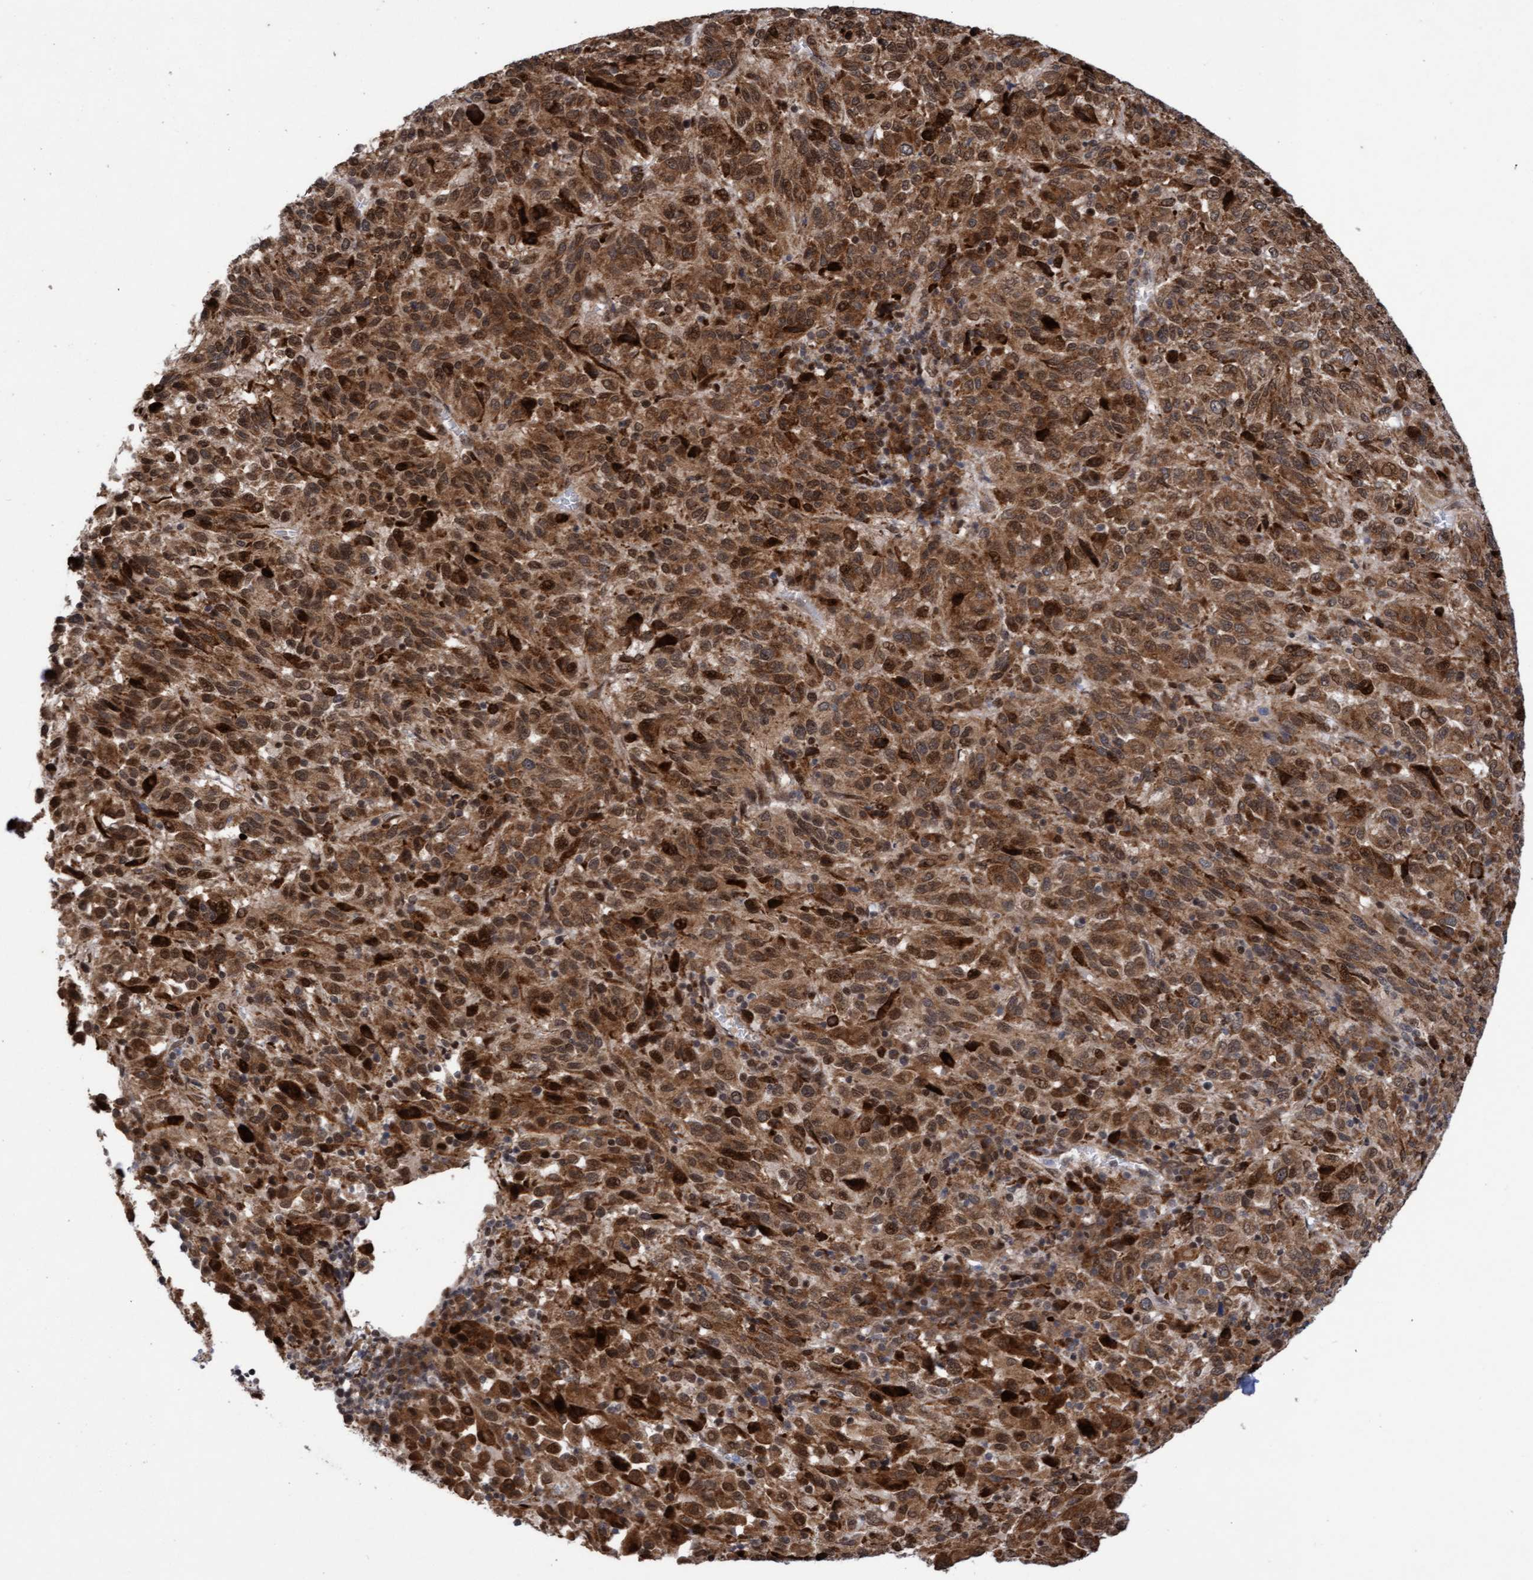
{"staining": {"intensity": "moderate", "quantity": ">75%", "location": "cytoplasmic/membranous,nuclear"}, "tissue": "melanoma", "cell_type": "Tumor cells", "image_type": "cancer", "snomed": [{"axis": "morphology", "description": "Malignant melanoma, Metastatic site"}, {"axis": "topography", "description": "Lung"}], "caption": "Melanoma stained with immunohistochemistry (IHC) shows moderate cytoplasmic/membranous and nuclear staining in approximately >75% of tumor cells. (DAB (3,3'-diaminobenzidine) IHC, brown staining for protein, blue staining for nuclei).", "gene": "TANC2", "patient": {"sex": "male", "age": 64}}